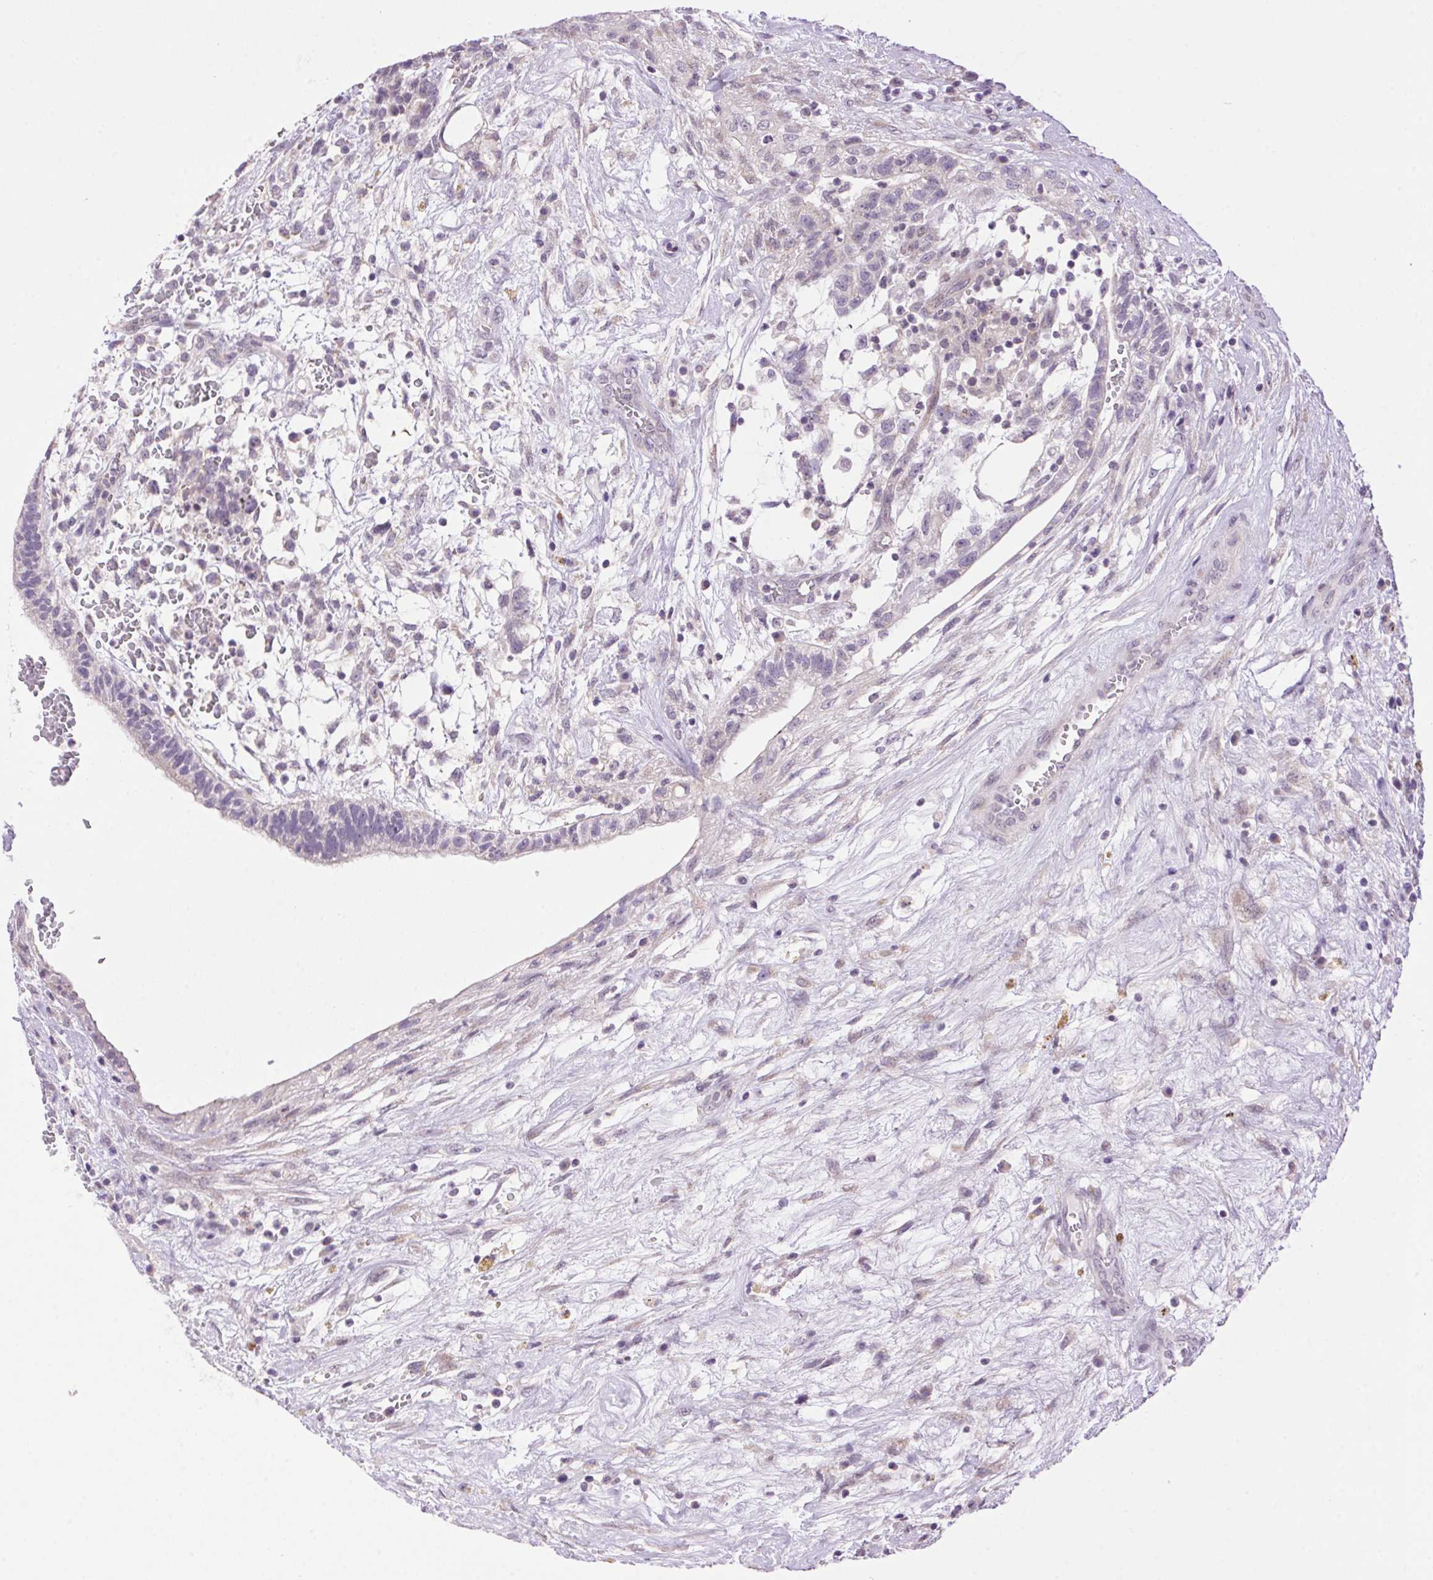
{"staining": {"intensity": "negative", "quantity": "none", "location": "none"}, "tissue": "testis cancer", "cell_type": "Tumor cells", "image_type": "cancer", "snomed": [{"axis": "morphology", "description": "Normal tissue, NOS"}, {"axis": "morphology", "description": "Carcinoma, Embryonal, NOS"}, {"axis": "topography", "description": "Testis"}], "caption": "The IHC photomicrograph has no significant expression in tumor cells of testis cancer tissue.", "gene": "SMIM13", "patient": {"sex": "male", "age": 32}}